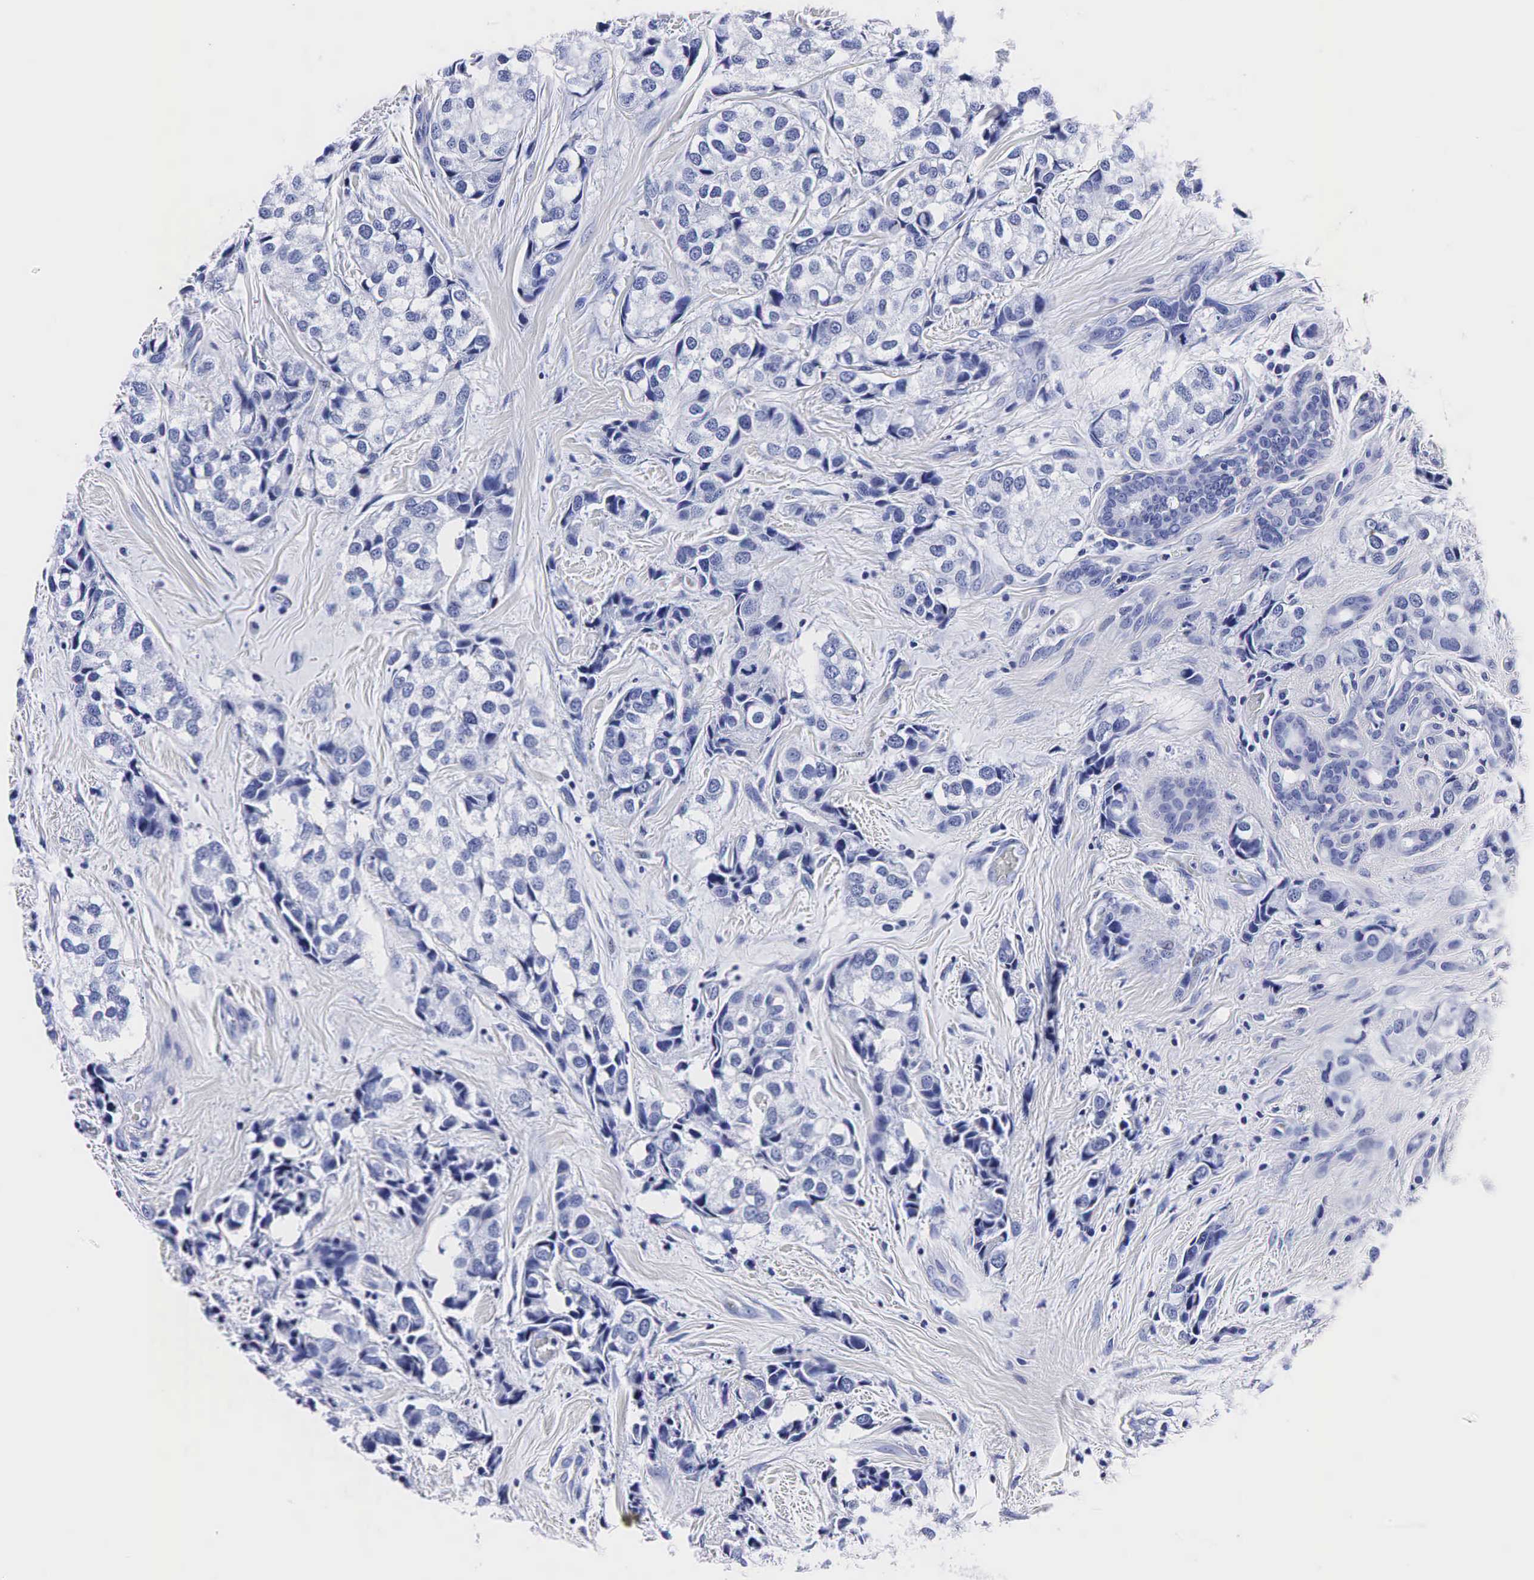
{"staining": {"intensity": "negative", "quantity": "none", "location": "none"}, "tissue": "breast cancer", "cell_type": "Tumor cells", "image_type": "cancer", "snomed": [{"axis": "morphology", "description": "Duct carcinoma"}, {"axis": "topography", "description": "Breast"}], "caption": "The image exhibits no significant positivity in tumor cells of breast invasive ductal carcinoma.", "gene": "TG", "patient": {"sex": "female", "age": 68}}